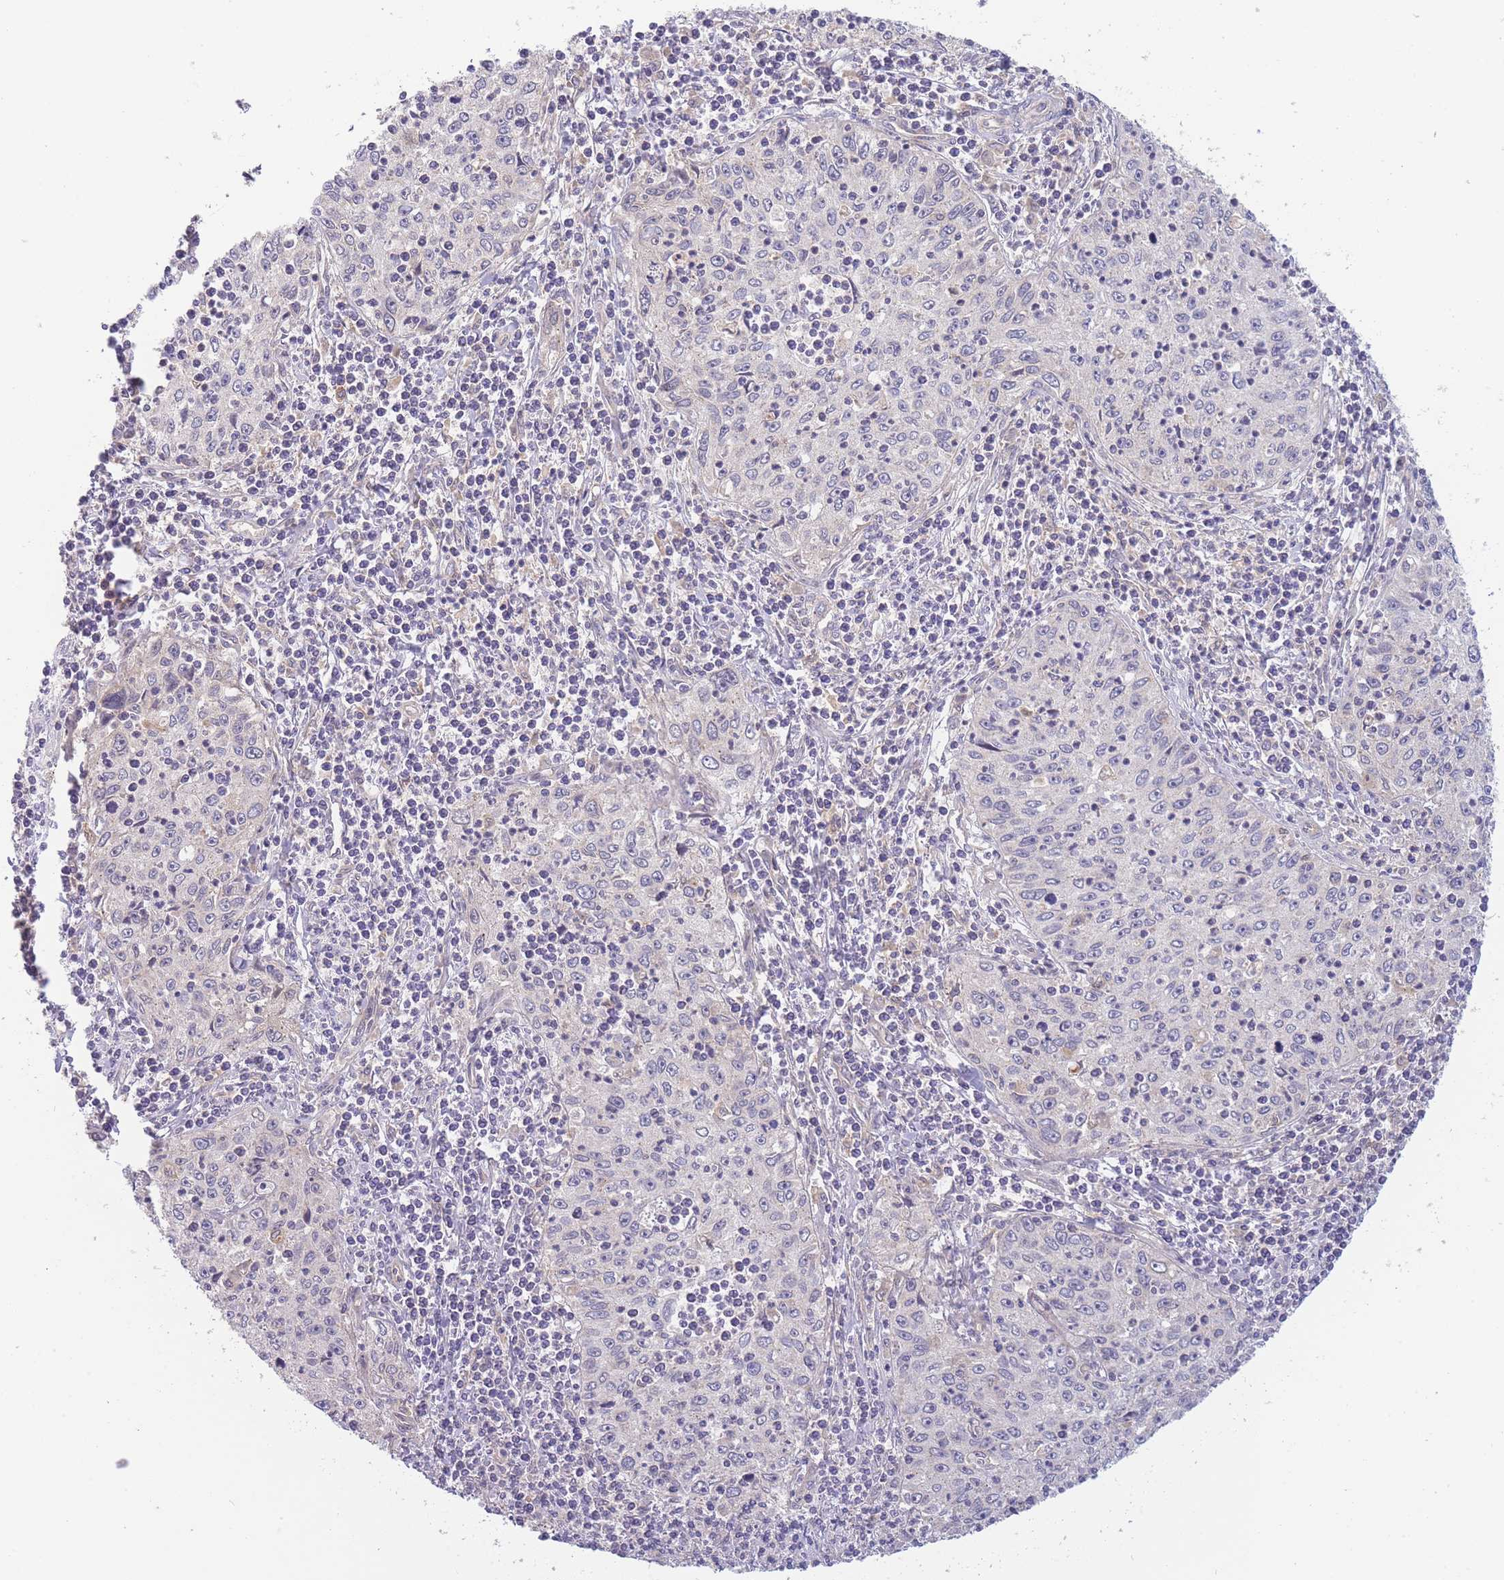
{"staining": {"intensity": "negative", "quantity": "none", "location": "none"}, "tissue": "cervical cancer", "cell_type": "Tumor cells", "image_type": "cancer", "snomed": [{"axis": "morphology", "description": "Squamous cell carcinoma, NOS"}, {"axis": "topography", "description": "Cervix"}], "caption": "Tumor cells are negative for protein expression in human cervical cancer.", "gene": "NDUFAF5", "patient": {"sex": "female", "age": 30}}